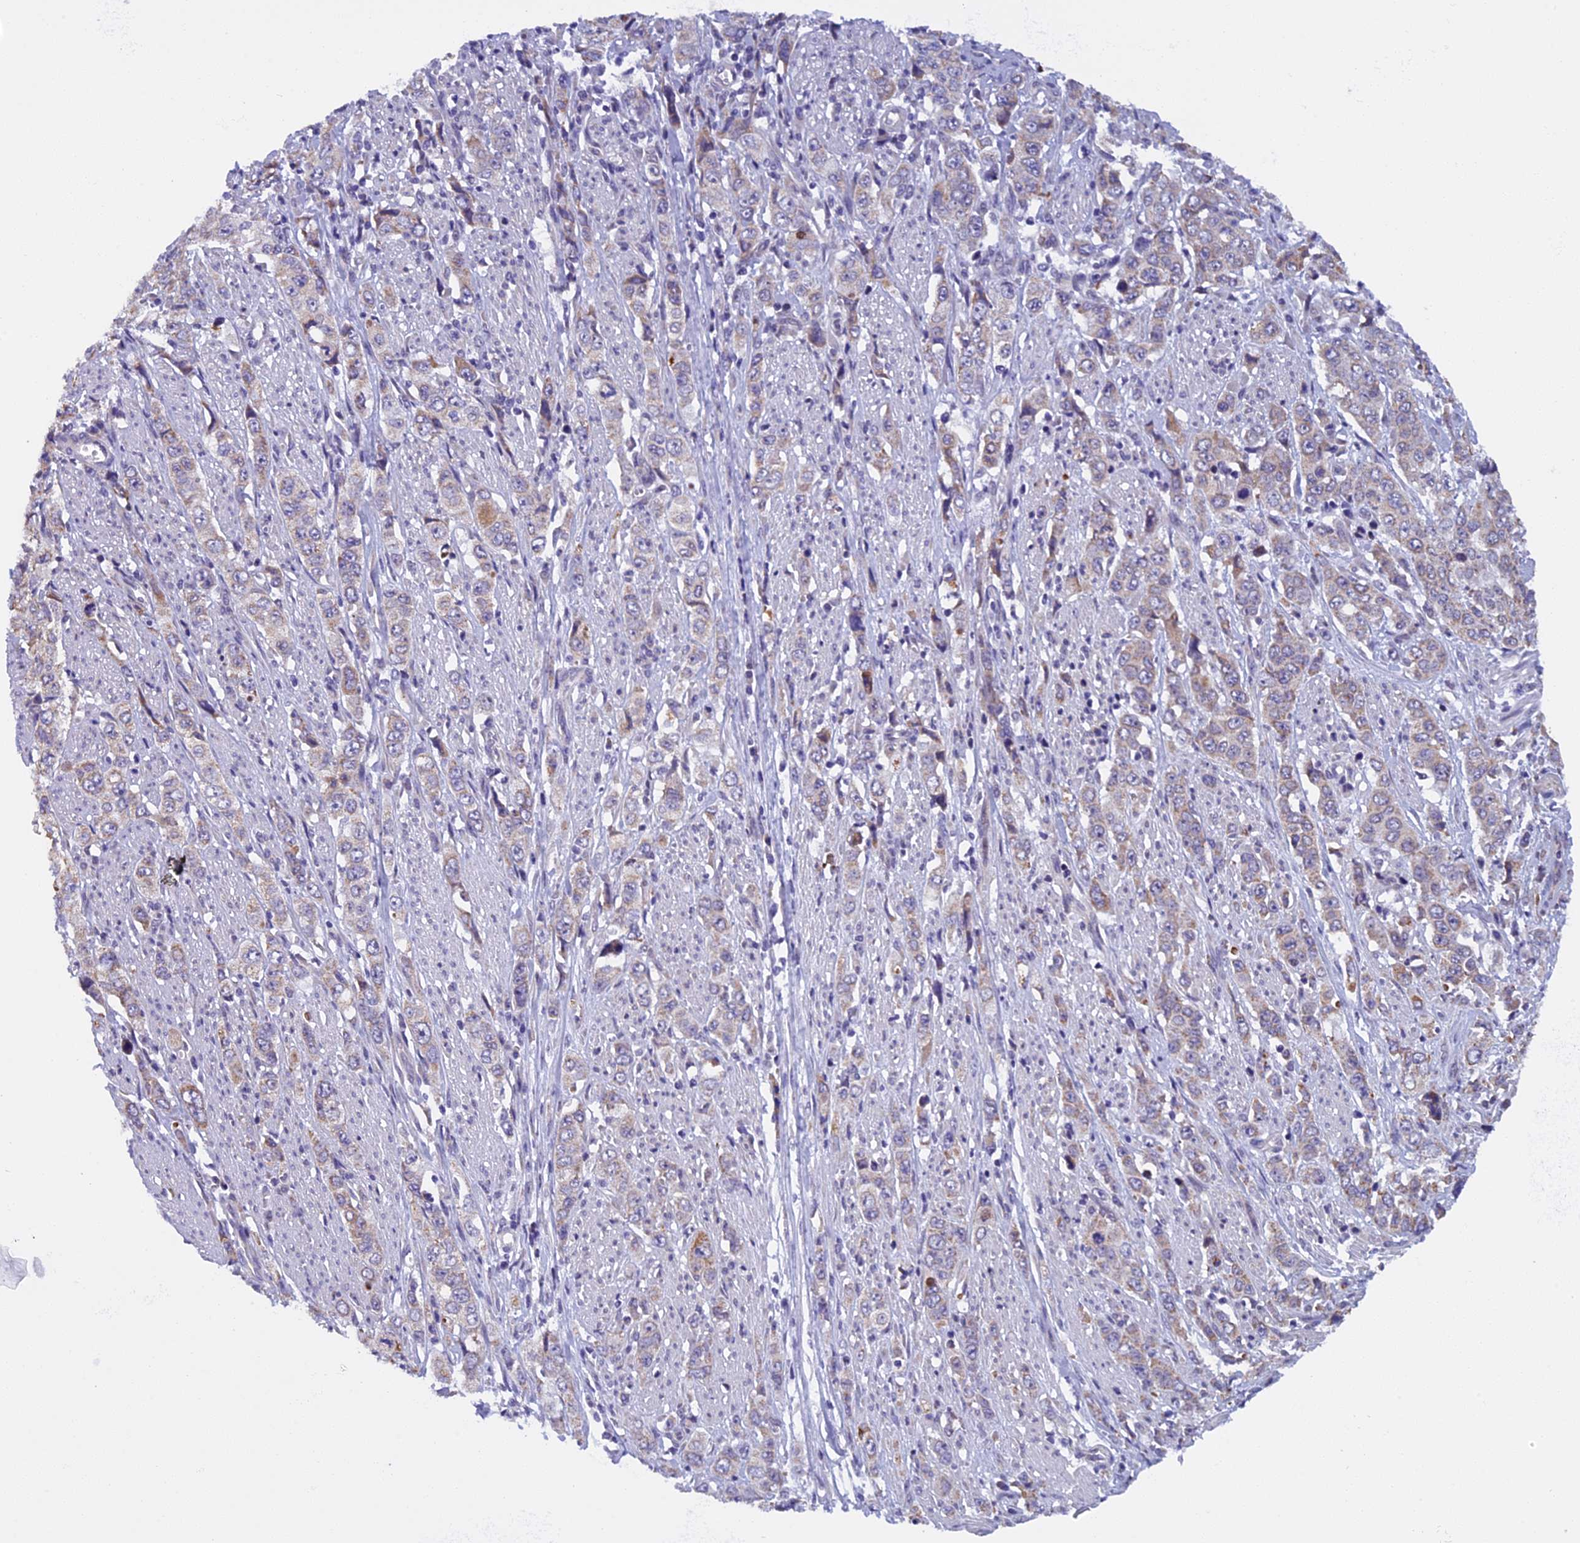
{"staining": {"intensity": "weak", "quantity": "25%-75%", "location": "cytoplasmic/membranous"}, "tissue": "stomach cancer", "cell_type": "Tumor cells", "image_type": "cancer", "snomed": [{"axis": "morphology", "description": "Adenocarcinoma, NOS"}, {"axis": "topography", "description": "Stomach, upper"}], "caption": "Brown immunohistochemical staining in stomach cancer (adenocarcinoma) demonstrates weak cytoplasmic/membranous staining in approximately 25%-75% of tumor cells.", "gene": "ZNF317", "patient": {"sex": "male", "age": 62}}